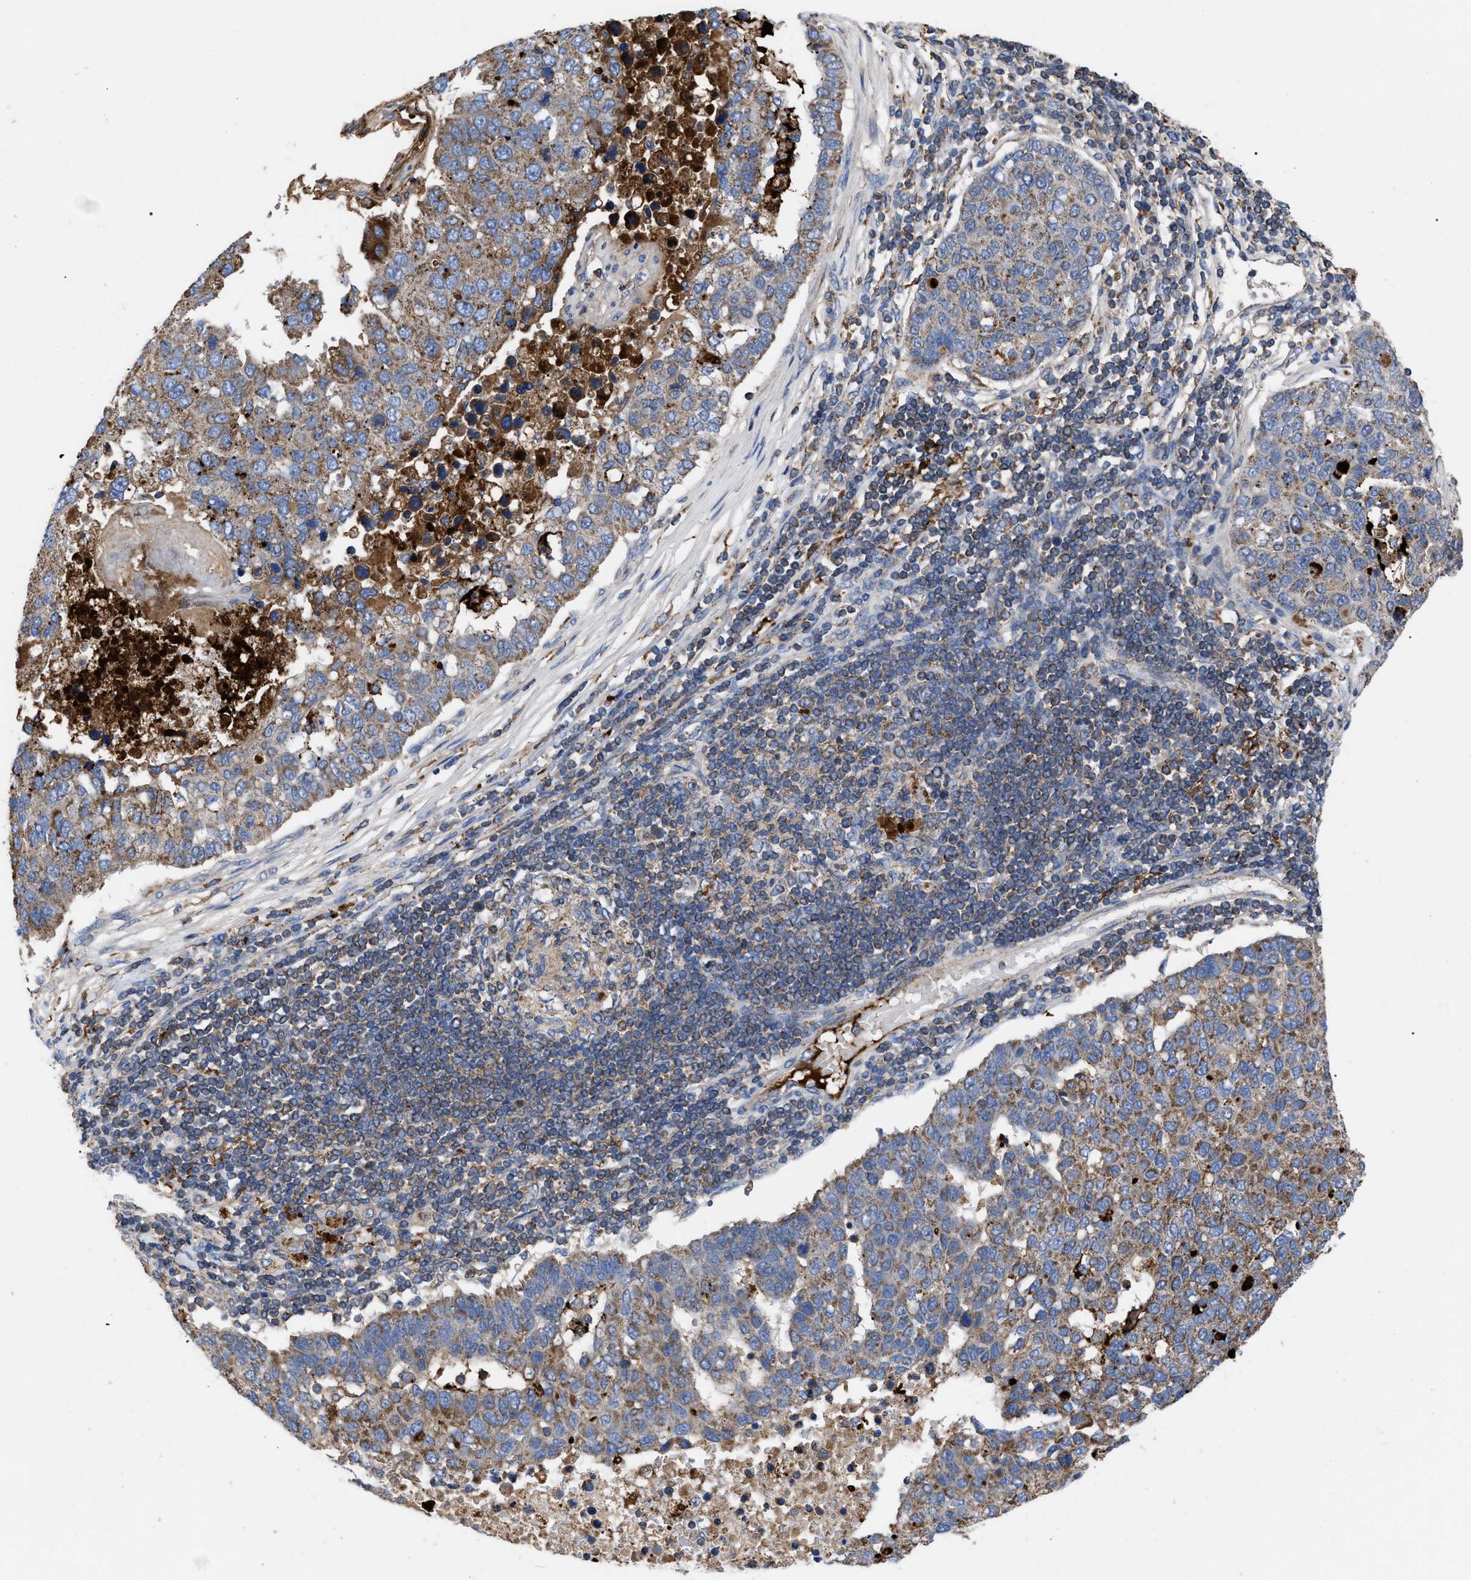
{"staining": {"intensity": "moderate", "quantity": ">75%", "location": "cytoplasmic/membranous"}, "tissue": "pancreatic cancer", "cell_type": "Tumor cells", "image_type": "cancer", "snomed": [{"axis": "morphology", "description": "Adenocarcinoma, NOS"}, {"axis": "topography", "description": "Pancreas"}], "caption": "Immunohistochemical staining of human pancreatic adenocarcinoma demonstrates medium levels of moderate cytoplasmic/membranous expression in about >75% of tumor cells.", "gene": "FAM171A2", "patient": {"sex": "female", "age": 61}}